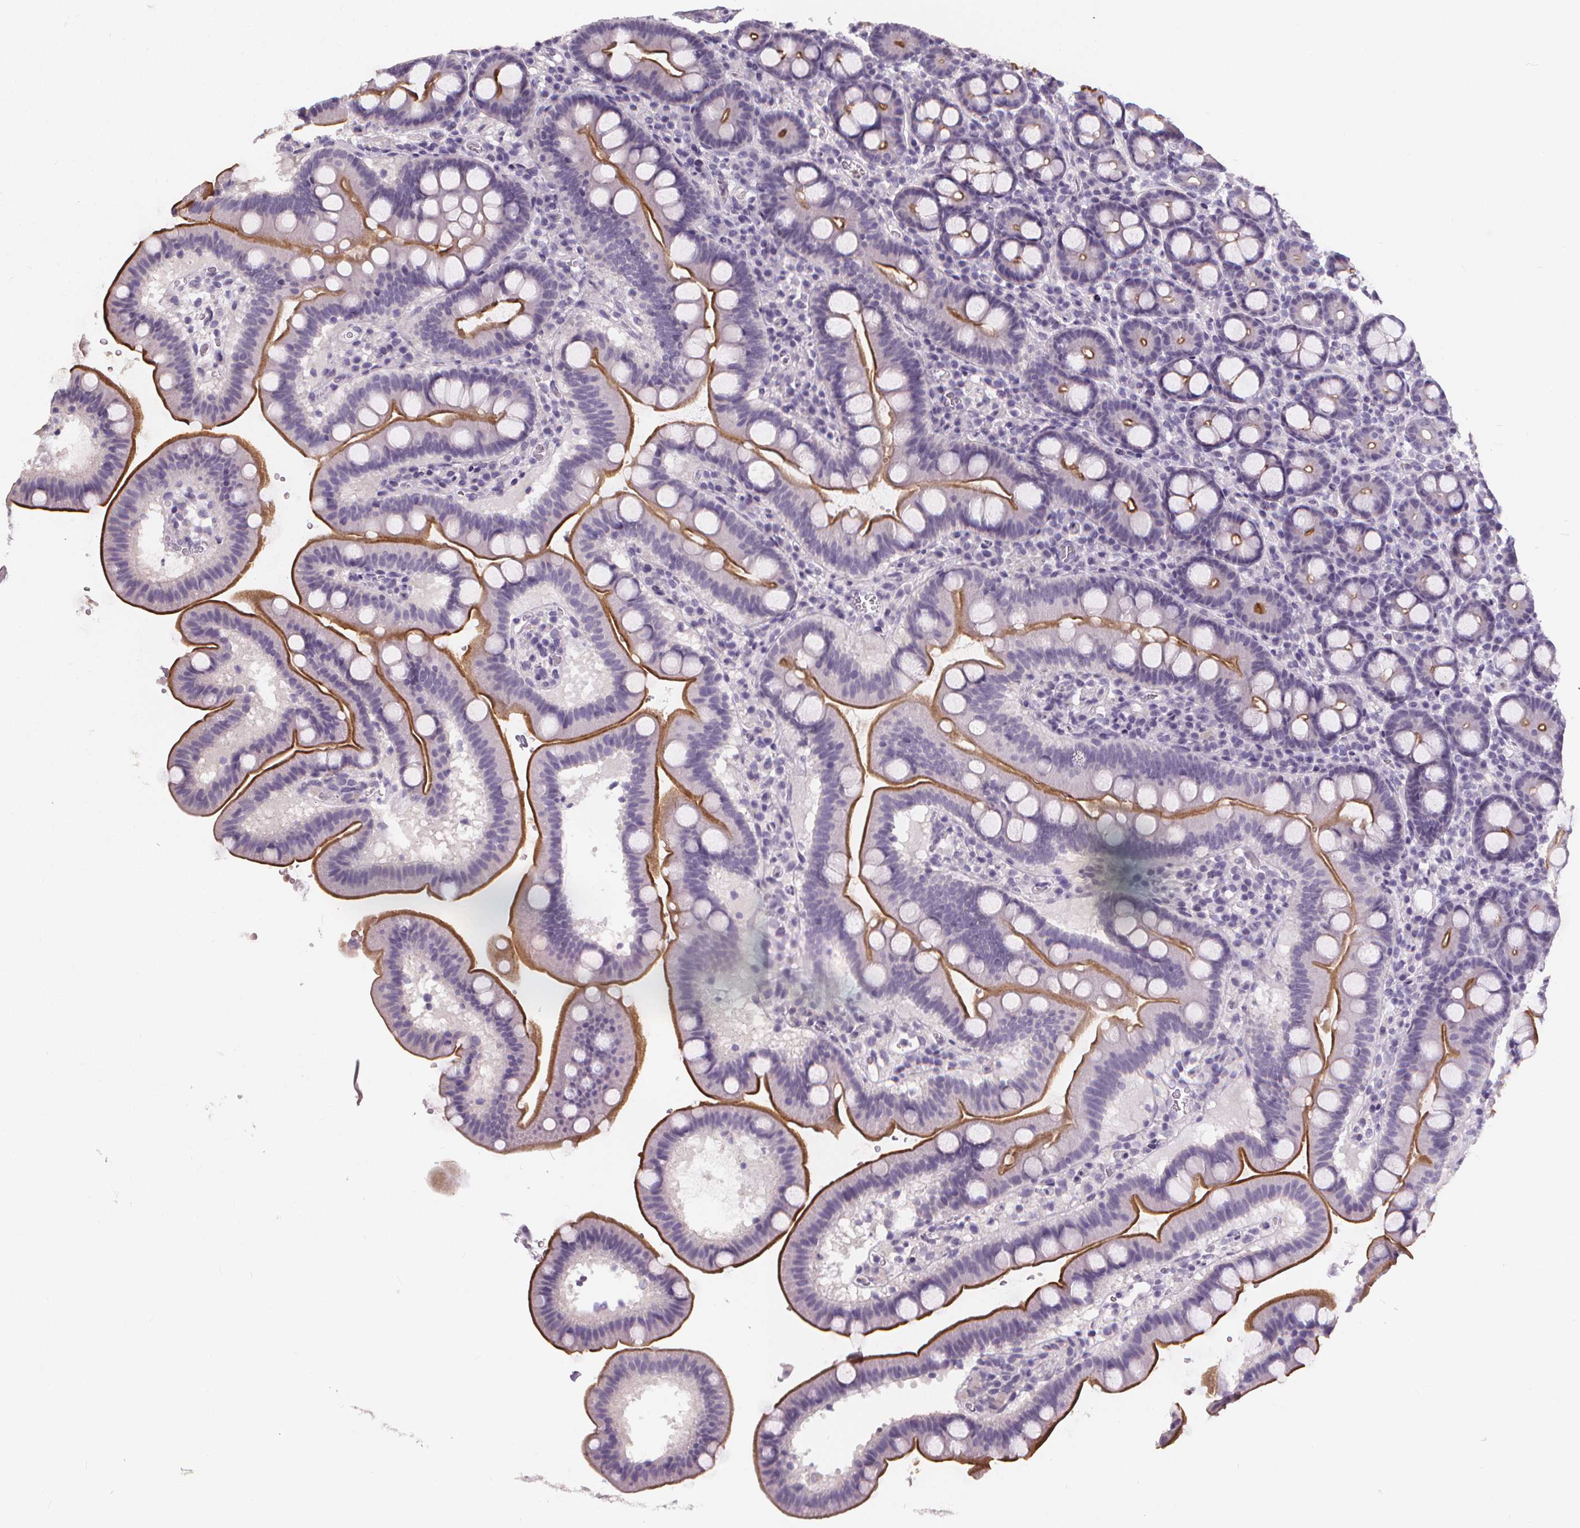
{"staining": {"intensity": "moderate", "quantity": ">75%", "location": "cytoplasmic/membranous"}, "tissue": "duodenum", "cell_type": "Glandular cells", "image_type": "normal", "snomed": [{"axis": "morphology", "description": "Normal tissue, NOS"}, {"axis": "topography", "description": "Duodenum"}], "caption": "Immunohistochemical staining of normal duodenum displays moderate cytoplasmic/membranous protein positivity in approximately >75% of glandular cells. (DAB (3,3'-diaminobenzidine) IHC with brightfield microscopy, high magnification).", "gene": "ATP6V1D", "patient": {"sex": "male", "age": 59}}